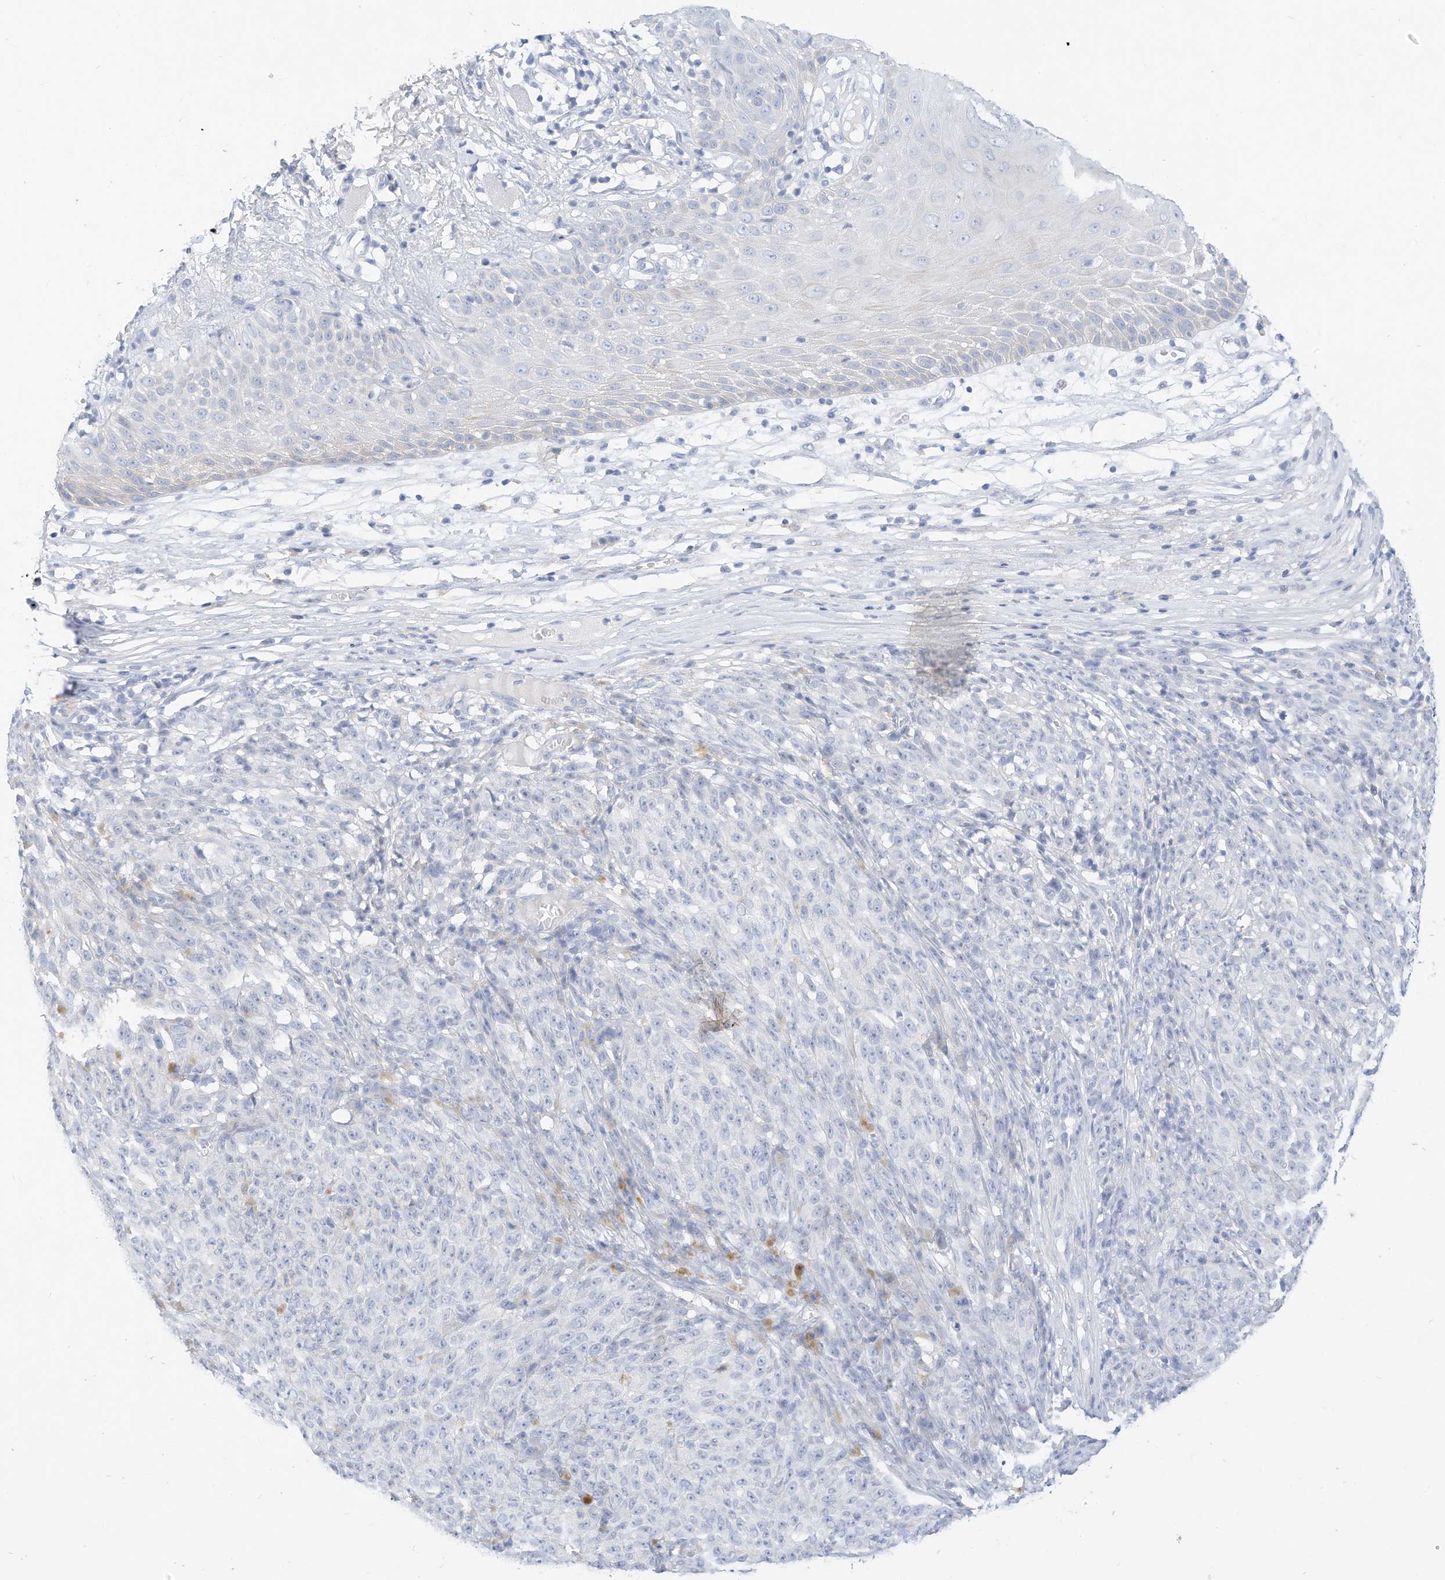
{"staining": {"intensity": "negative", "quantity": "none", "location": "none"}, "tissue": "melanoma", "cell_type": "Tumor cells", "image_type": "cancer", "snomed": [{"axis": "morphology", "description": "Malignant melanoma, NOS"}, {"axis": "topography", "description": "Skin"}], "caption": "High magnification brightfield microscopy of melanoma stained with DAB (brown) and counterstained with hematoxylin (blue): tumor cells show no significant expression.", "gene": "SPOCD1", "patient": {"sex": "female", "age": 82}}